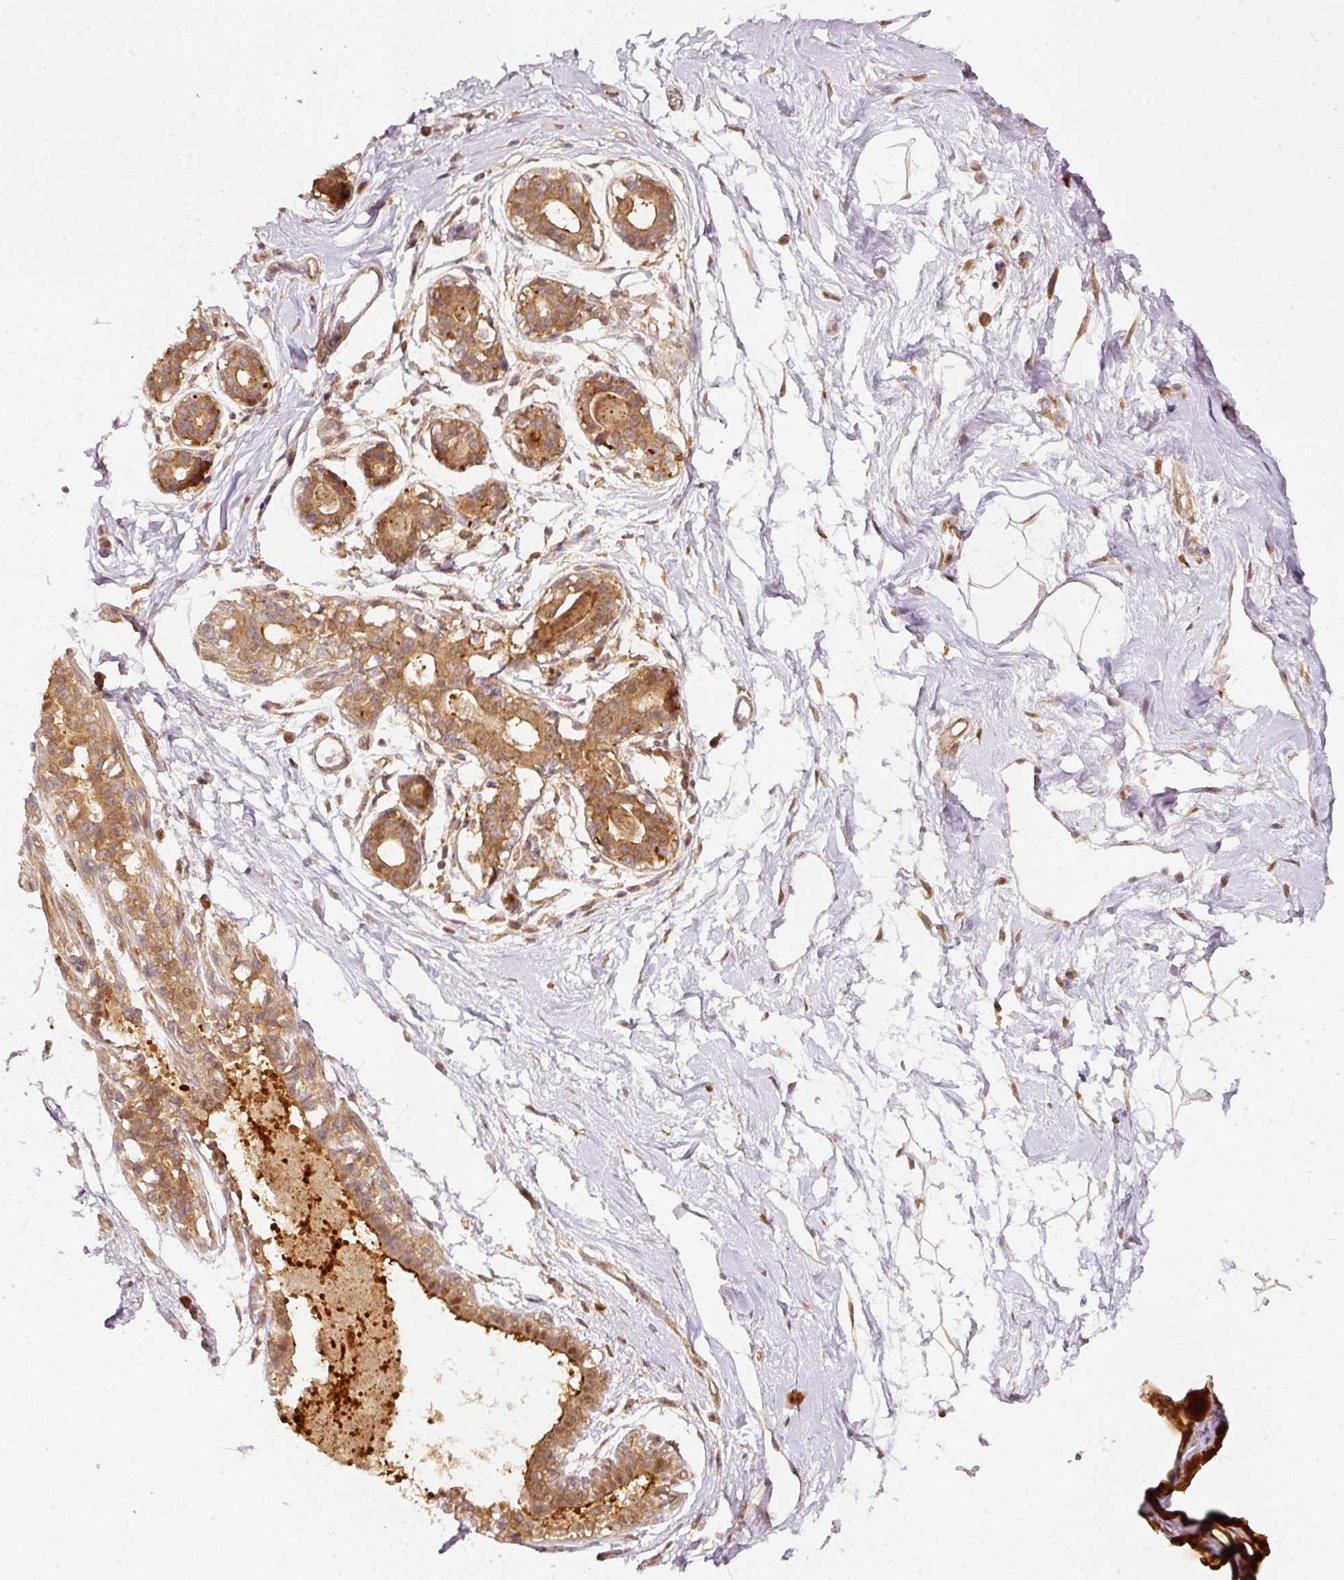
{"staining": {"intensity": "moderate", "quantity": ">75%", "location": "cytoplasmic/membranous"}, "tissue": "breast", "cell_type": "Adipocytes", "image_type": "normal", "snomed": [{"axis": "morphology", "description": "Normal tissue, NOS"}, {"axis": "topography", "description": "Breast"}], "caption": "The histopathology image demonstrates immunohistochemical staining of normal breast. There is moderate cytoplasmic/membranous staining is seen in approximately >75% of adipocytes. The staining was performed using DAB to visualize the protein expression in brown, while the nuclei were stained in blue with hematoxylin (Magnification: 20x).", "gene": "EIF3B", "patient": {"sex": "female", "age": 45}}